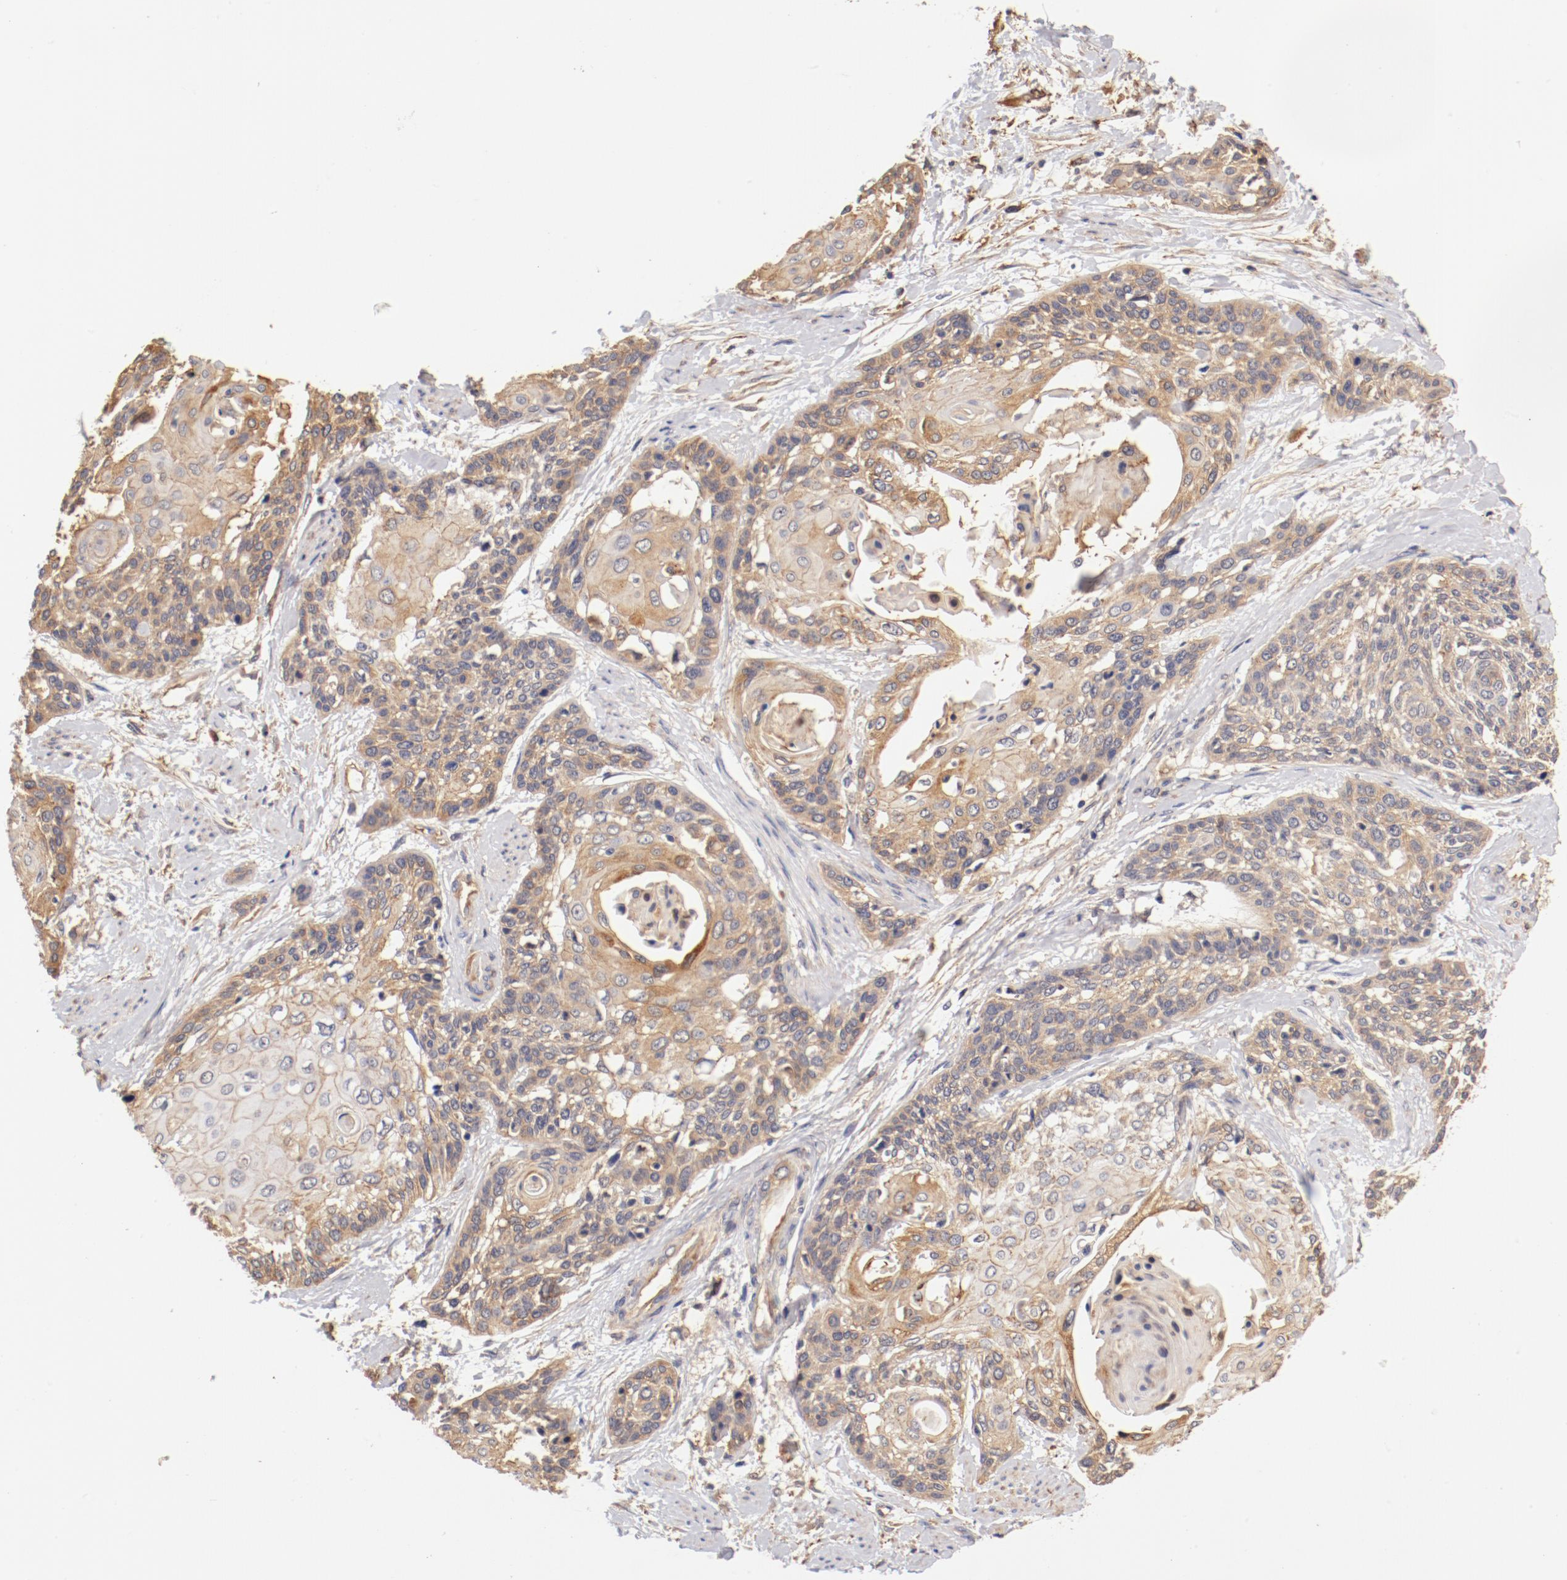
{"staining": {"intensity": "moderate", "quantity": "25%-75%", "location": "cytoplasmic/membranous"}, "tissue": "cervical cancer", "cell_type": "Tumor cells", "image_type": "cancer", "snomed": [{"axis": "morphology", "description": "Squamous cell carcinoma, NOS"}, {"axis": "topography", "description": "Cervix"}], "caption": "Immunohistochemical staining of human cervical cancer (squamous cell carcinoma) exhibits moderate cytoplasmic/membranous protein positivity in approximately 25%-75% of tumor cells. (DAB IHC, brown staining for protein, blue staining for nuclei).", "gene": "FCMR", "patient": {"sex": "female", "age": 57}}